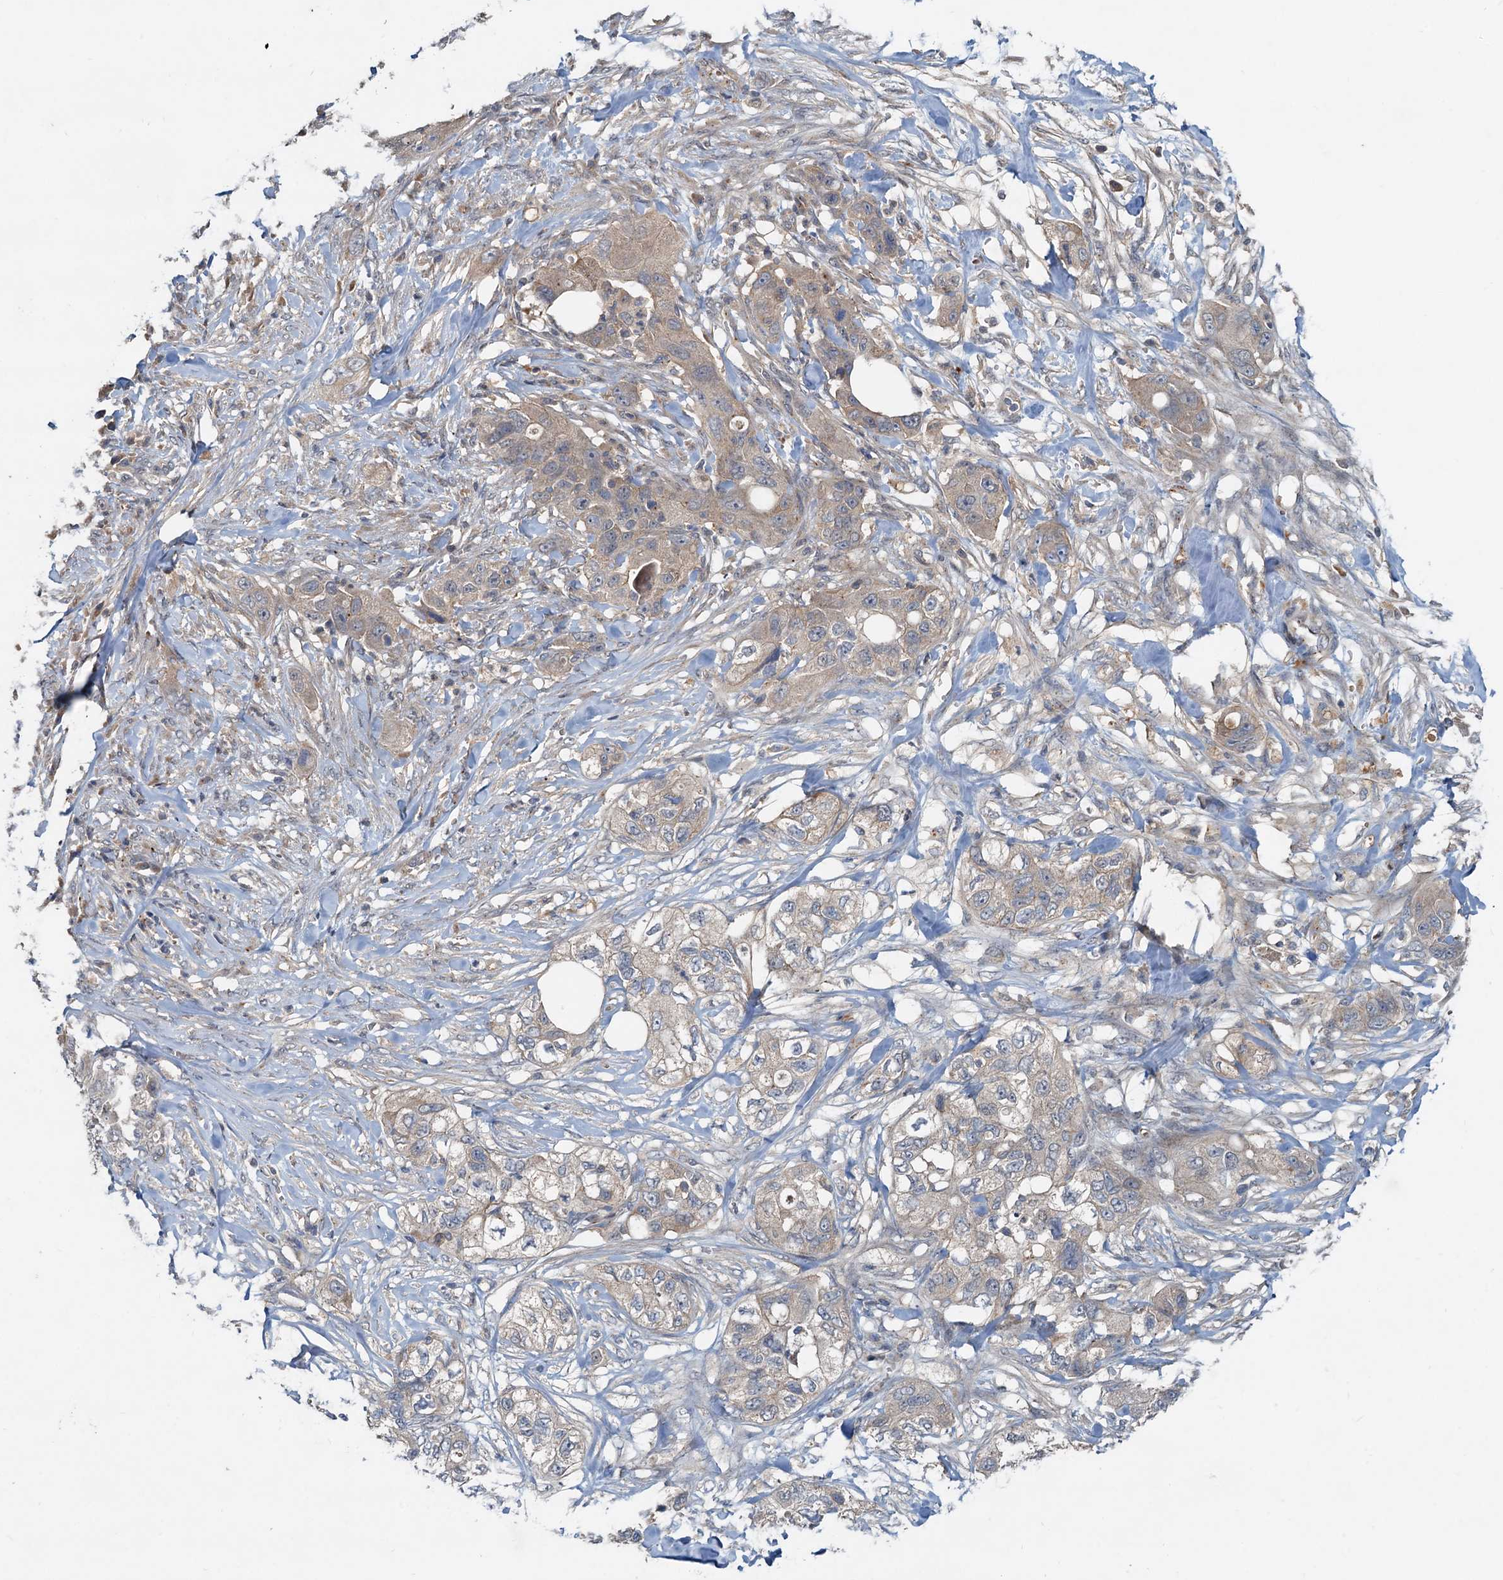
{"staining": {"intensity": "weak", "quantity": "25%-75%", "location": "cytoplasmic/membranous"}, "tissue": "pancreatic cancer", "cell_type": "Tumor cells", "image_type": "cancer", "snomed": [{"axis": "morphology", "description": "Adenocarcinoma, NOS"}, {"axis": "topography", "description": "Pancreas"}], "caption": "A high-resolution photomicrograph shows immunohistochemistry (IHC) staining of pancreatic cancer (adenocarcinoma), which reveals weak cytoplasmic/membranous expression in approximately 25%-75% of tumor cells.", "gene": "CEP68", "patient": {"sex": "female", "age": 78}}